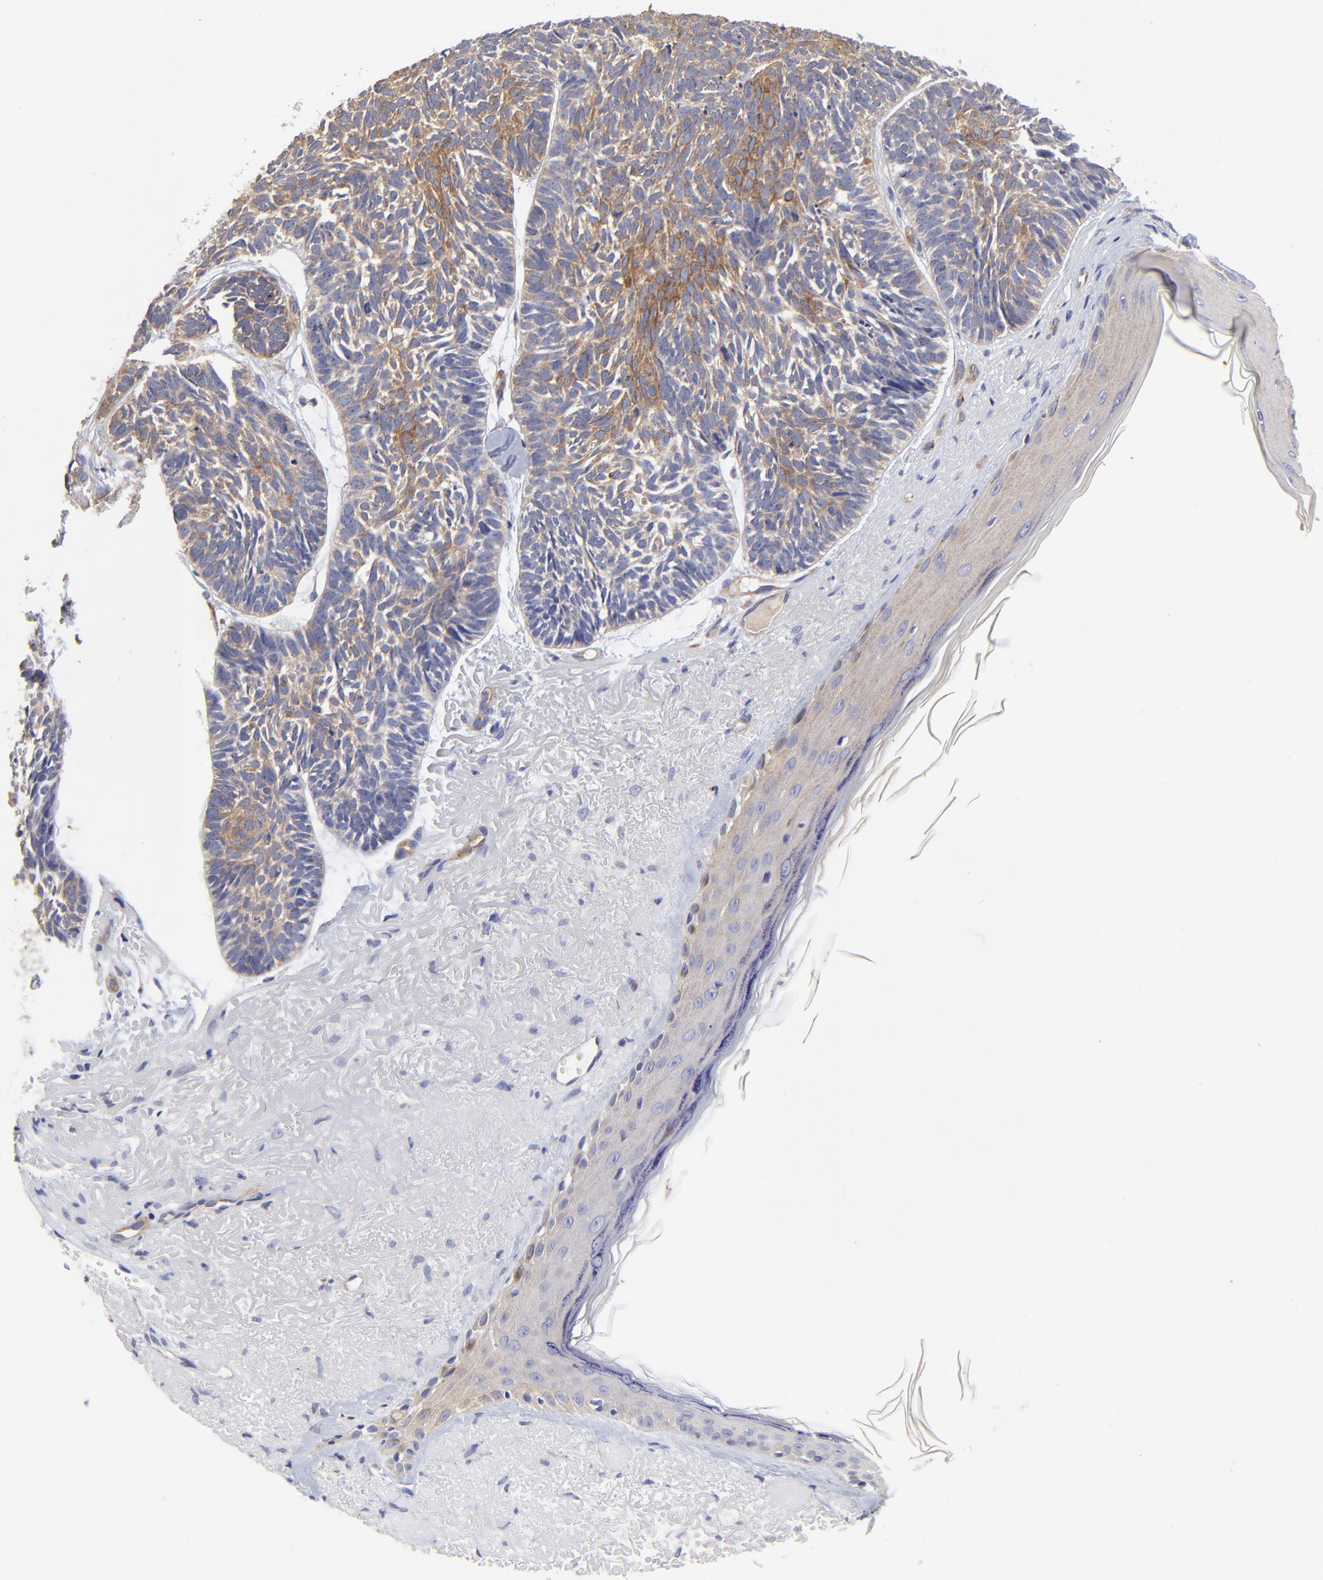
{"staining": {"intensity": "moderate", "quantity": "25%-75%", "location": "cytoplasmic/membranous"}, "tissue": "skin cancer", "cell_type": "Tumor cells", "image_type": "cancer", "snomed": [{"axis": "morphology", "description": "Basal cell carcinoma"}, {"axis": "topography", "description": "Skin"}], "caption": "Tumor cells demonstrate medium levels of moderate cytoplasmic/membranous expression in about 25%-75% of cells in human skin cancer.", "gene": "SULF2", "patient": {"sex": "female", "age": 87}}